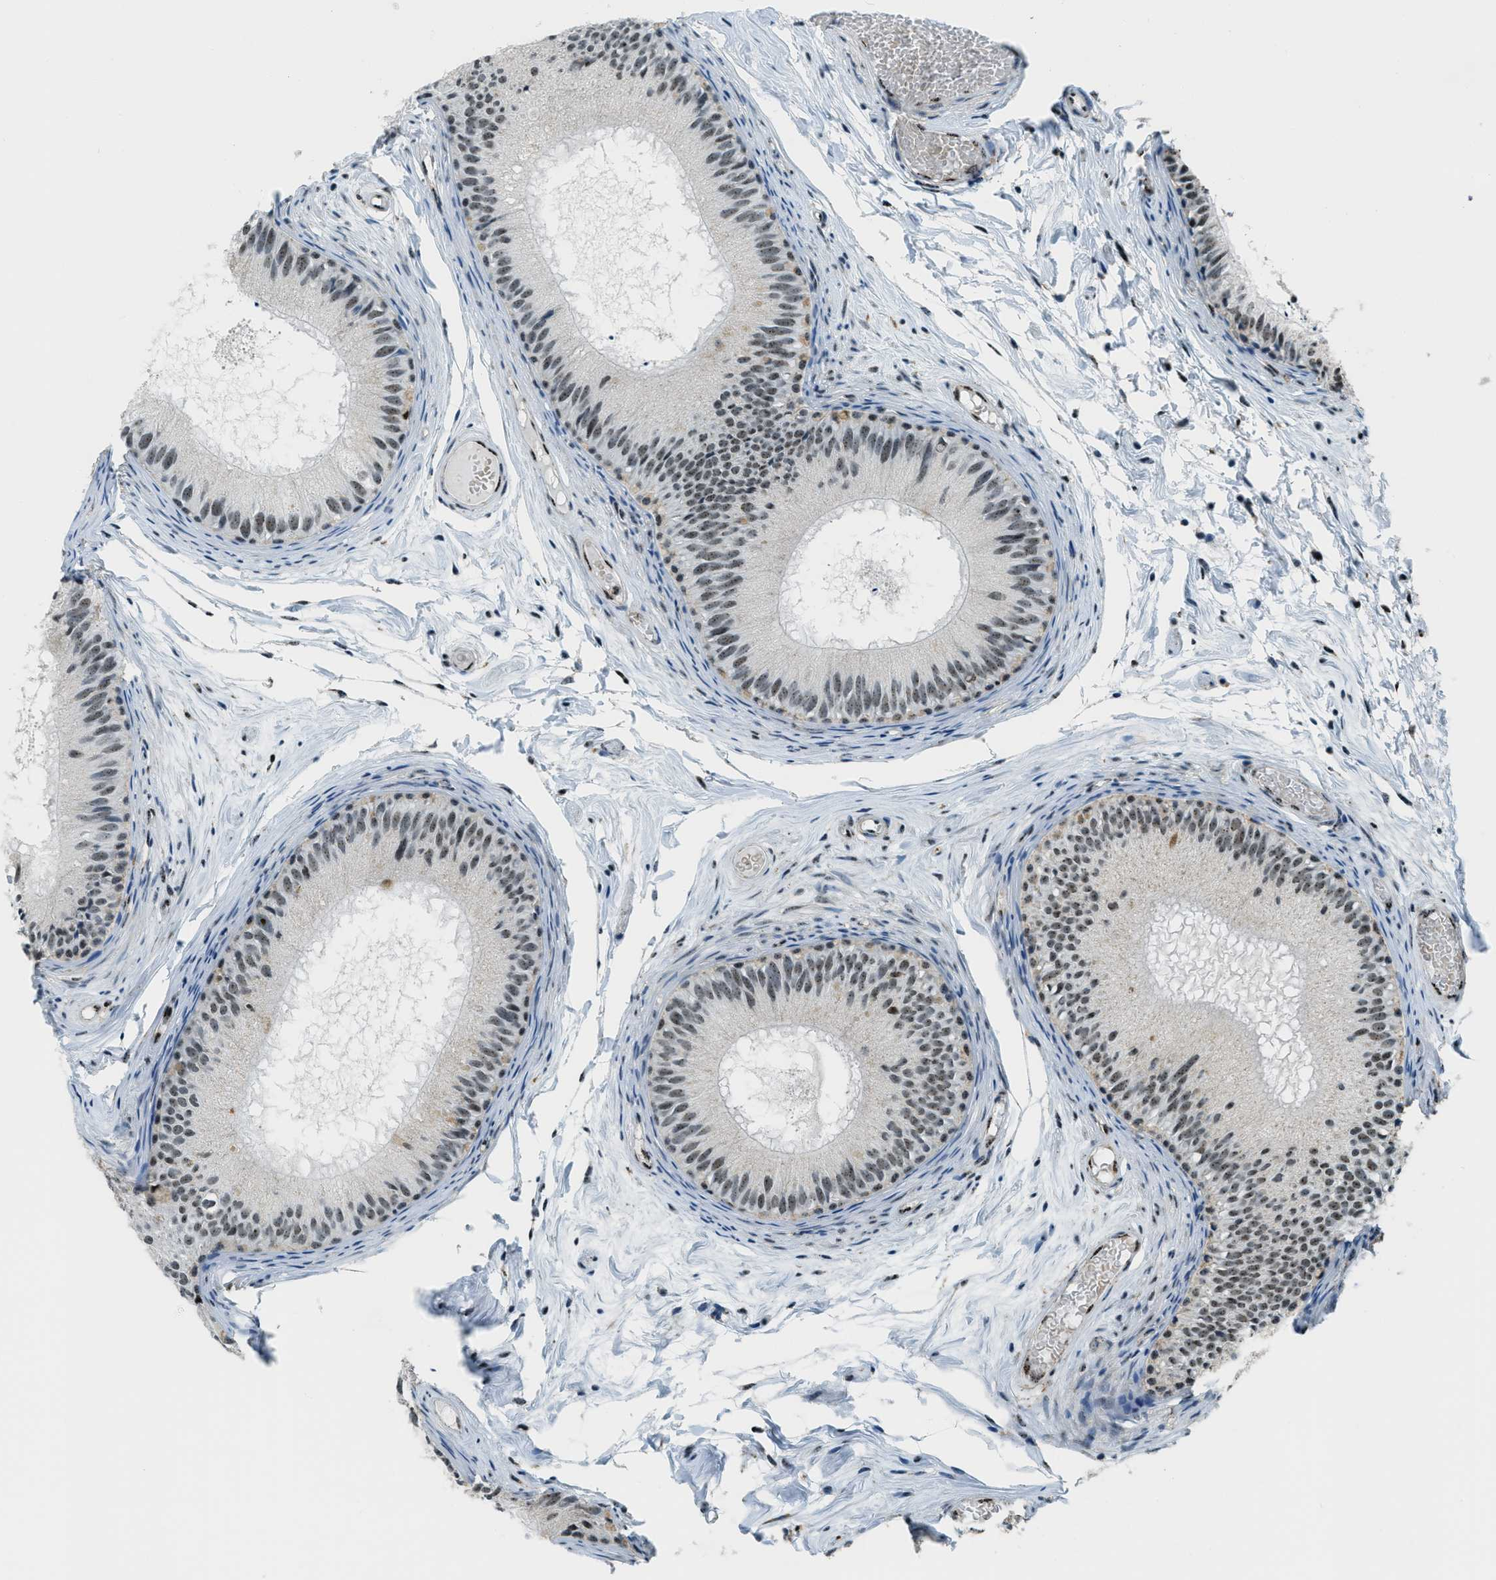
{"staining": {"intensity": "strong", "quantity": ">75%", "location": "cytoplasmic/membranous,nuclear"}, "tissue": "epididymis", "cell_type": "Glandular cells", "image_type": "normal", "snomed": [{"axis": "morphology", "description": "Normal tissue, NOS"}, {"axis": "topography", "description": "Epididymis"}], "caption": "The immunohistochemical stain highlights strong cytoplasmic/membranous,nuclear positivity in glandular cells of normal epididymis. (DAB IHC, brown staining for protein, blue staining for nuclei).", "gene": "SP100", "patient": {"sex": "male", "age": 46}}